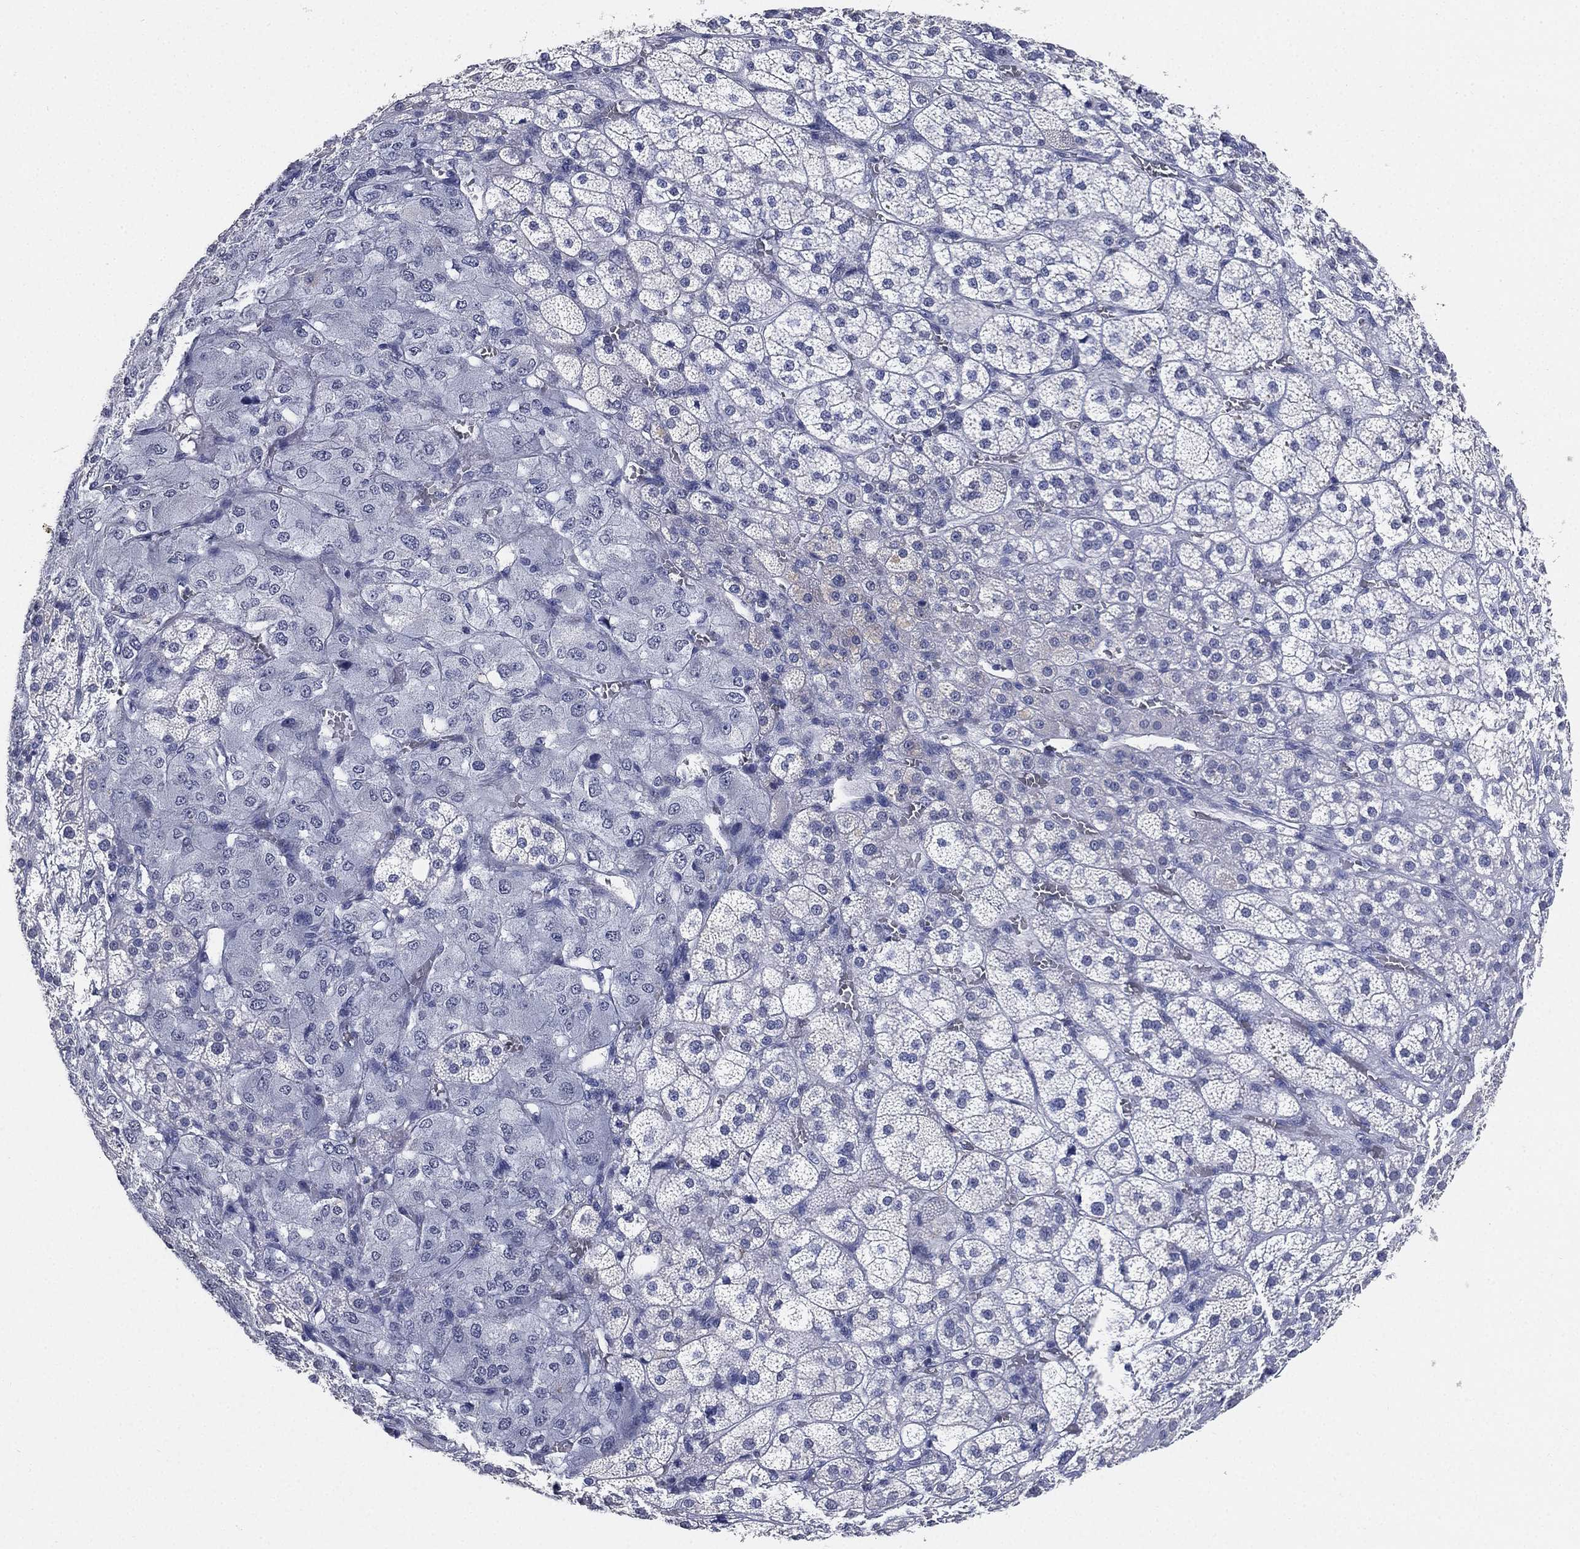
{"staining": {"intensity": "negative", "quantity": "none", "location": "none"}, "tissue": "adrenal gland", "cell_type": "Glandular cells", "image_type": "normal", "snomed": [{"axis": "morphology", "description": "Normal tissue, NOS"}, {"axis": "topography", "description": "Adrenal gland"}], "caption": "An immunohistochemistry (IHC) micrograph of unremarkable adrenal gland is shown. There is no staining in glandular cells of adrenal gland.", "gene": "IYD", "patient": {"sex": "female", "age": 60}}